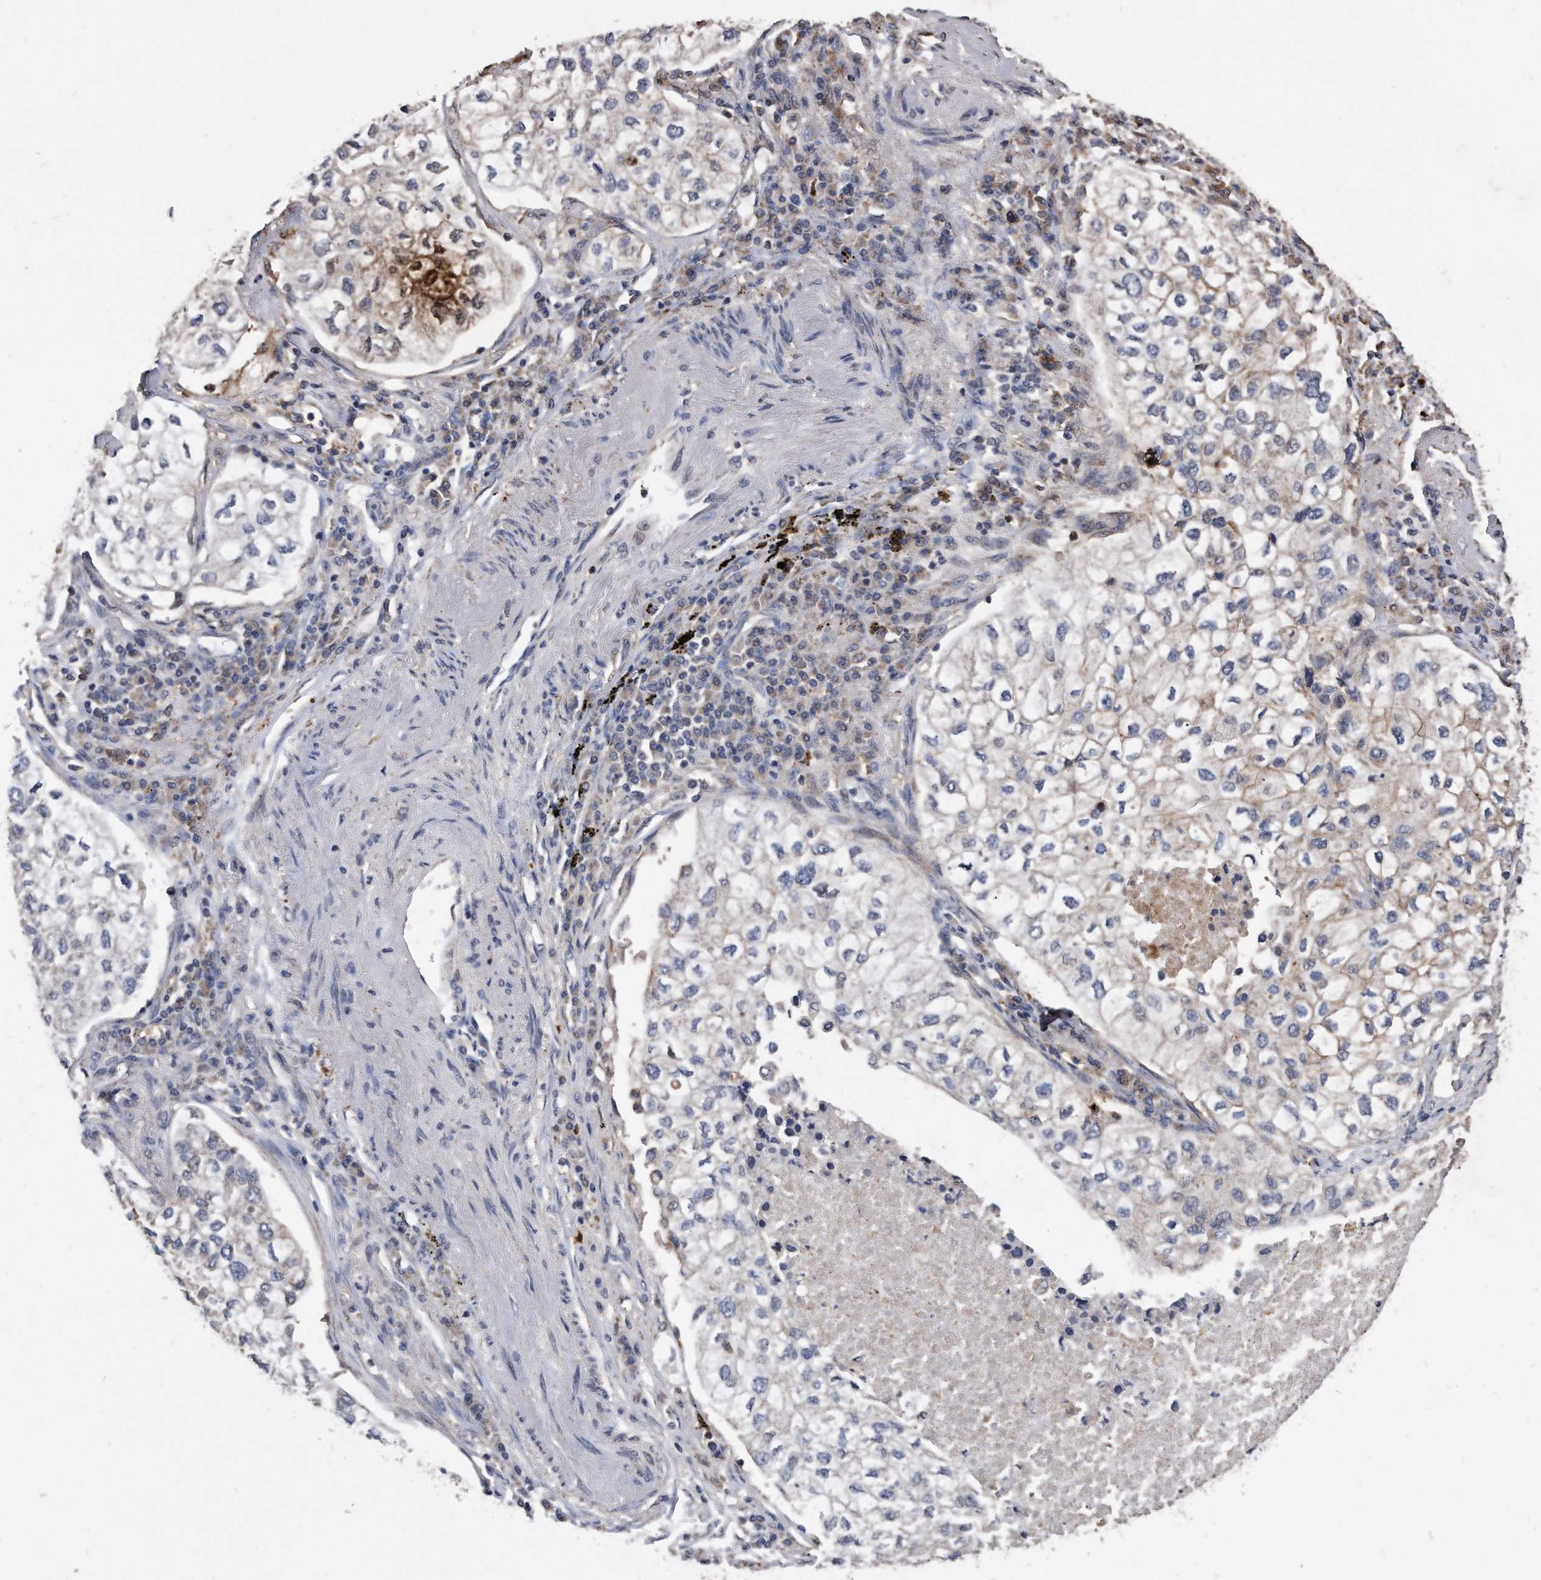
{"staining": {"intensity": "weak", "quantity": "<25%", "location": "cytoplasmic/membranous"}, "tissue": "lung cancer", "cell_type": "Tumor cells", "image_type": "cancer", "snomed": [{"axis": "morphology", "description": "Adenocarcinoma, NOS"}, {"axis": "topography", "description": "Lung"}], "caption": "An image of human adenocarcinoma (lung) is negative for staining in tumor cells.", "gene": "IL20RA", "patient": {"sex": "male", "age": 63}}